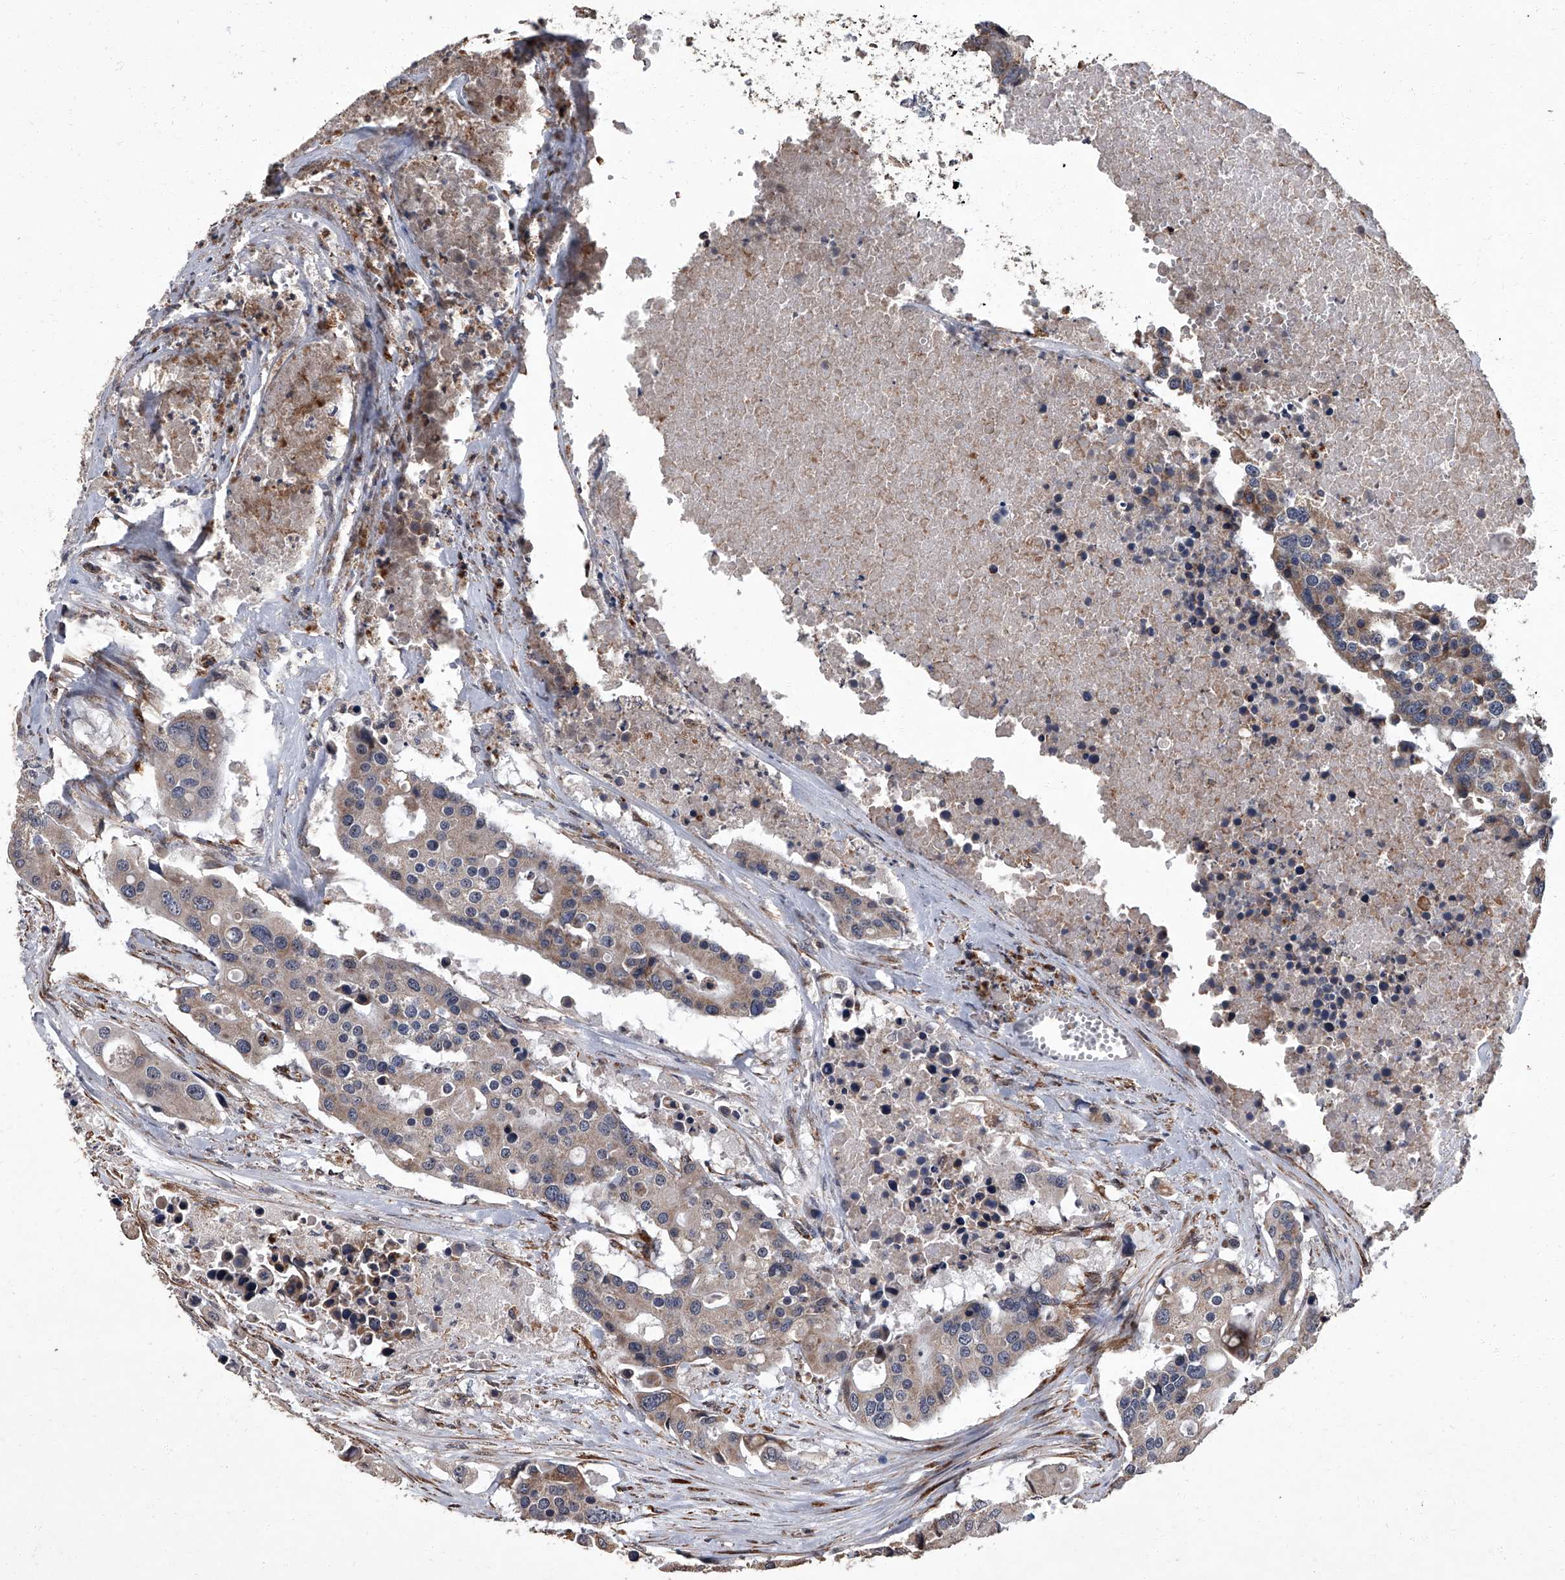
{"staining": {"intensity": "weak", "quantity": "25%-75%", "location": "cytoplasmic/membranous"}, "tissue": "colorectal cancer", "cell_type": "Tumor cells", "image_type": "cancer", "snomed": [{"axis": "morphology", "description": "Adenocarcinoma, NOS"}, {"axis": "topography", "description": "Colon"}], "caption": "Tumor cells reveal low levels of weak cytoplasmic/membranous positivity in about 25%-75% of cells in human colorectal adenocarcinoma. (DAB (3,3'-diaminobenzidine) IHC with brightfield microscopy, high magnification).", "gene": "SIRT4", "patient": {"sex": "male", "age": 77}}